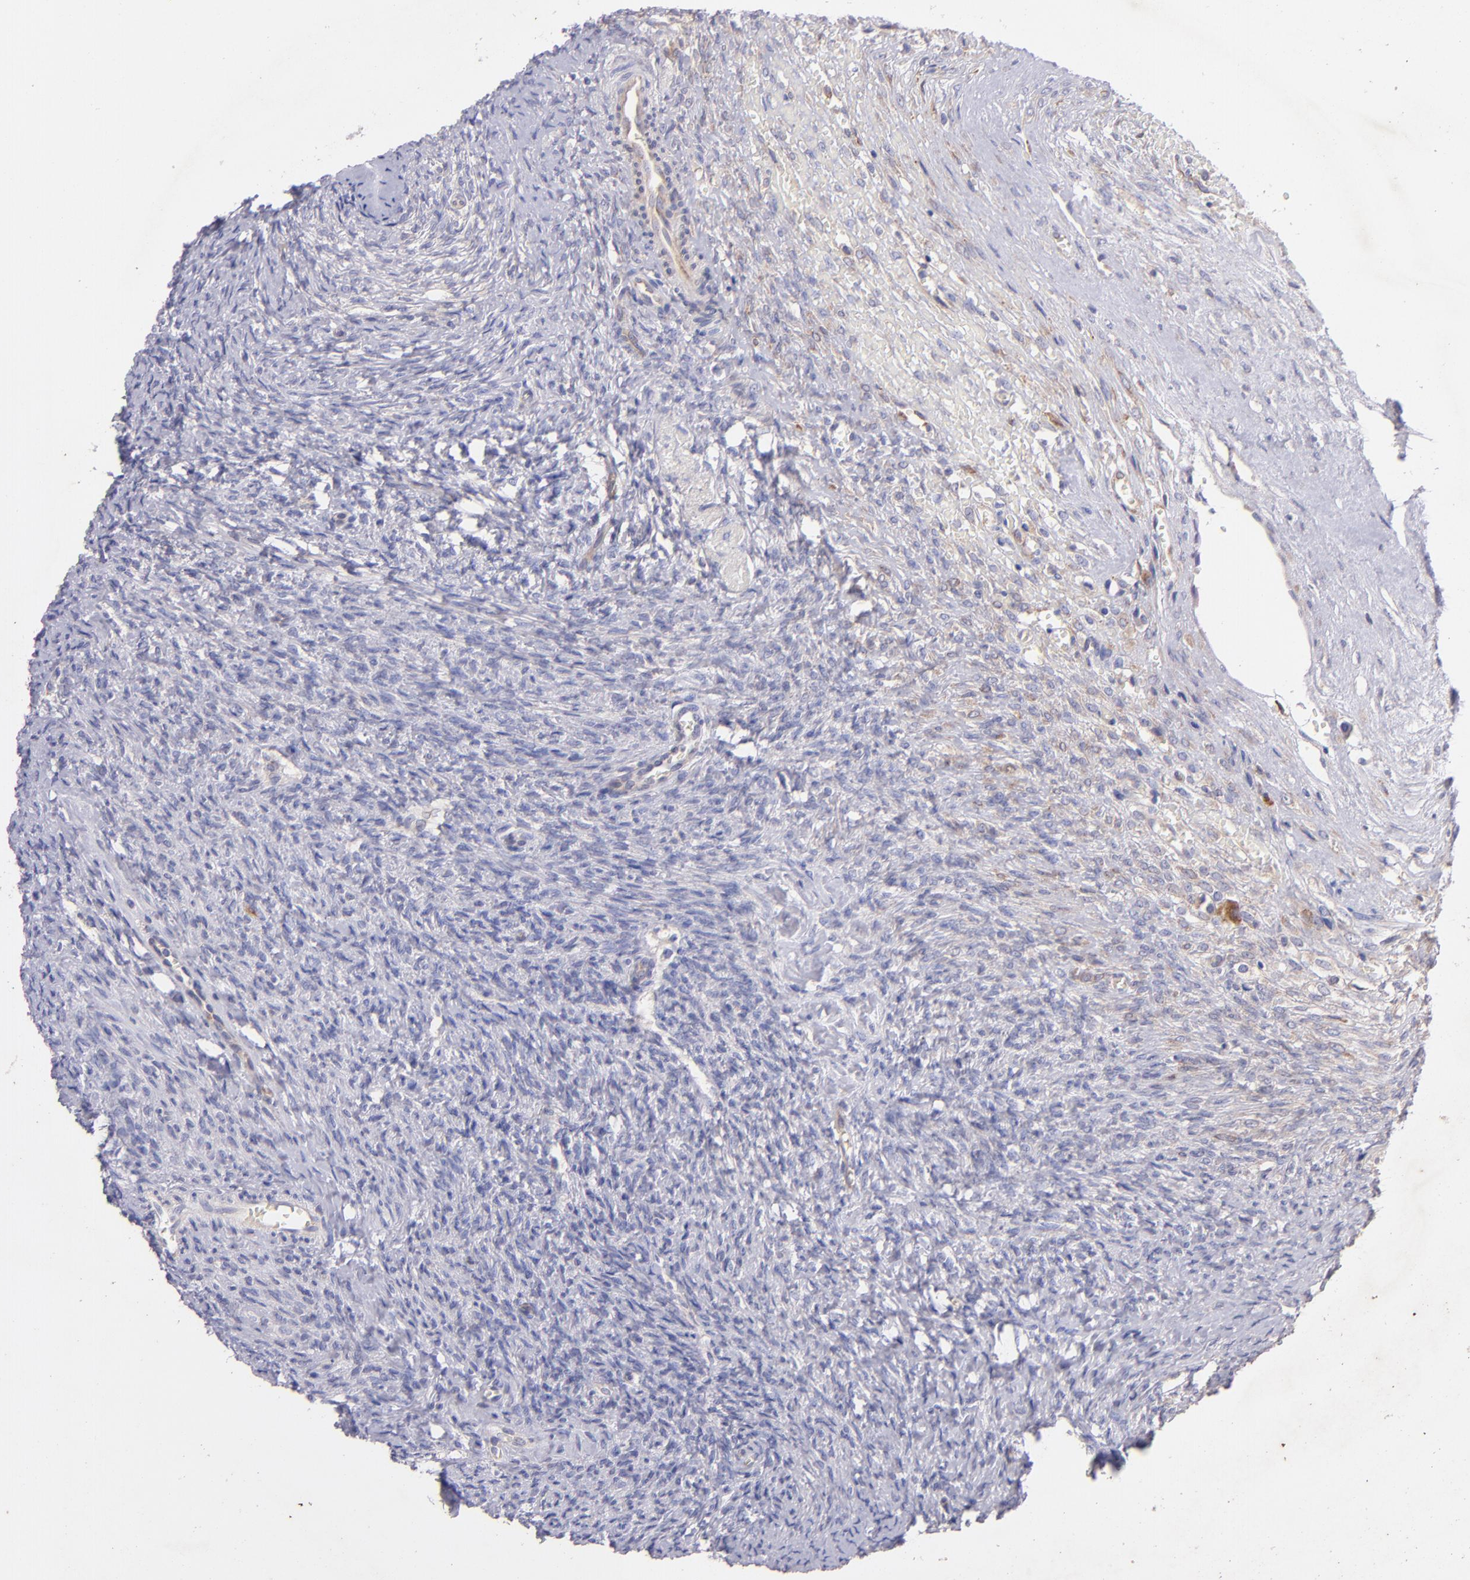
{"staining": {"intensity": "negative", "quantity": "none", "location": "none"}, "tissue": "ovary", "cell_type": "Follicle cells", "image_type": "normal", "snomed": [{"axis": "morphology", "description": "Normal tissue, NOS"}, {"axis": "topography", "description": "Ovary"}], "caption": "The micrograph reveals no significant staining in follicle cells of ovary.", "gene": "RET", "patient": {"sex": "female", "age": 56}}